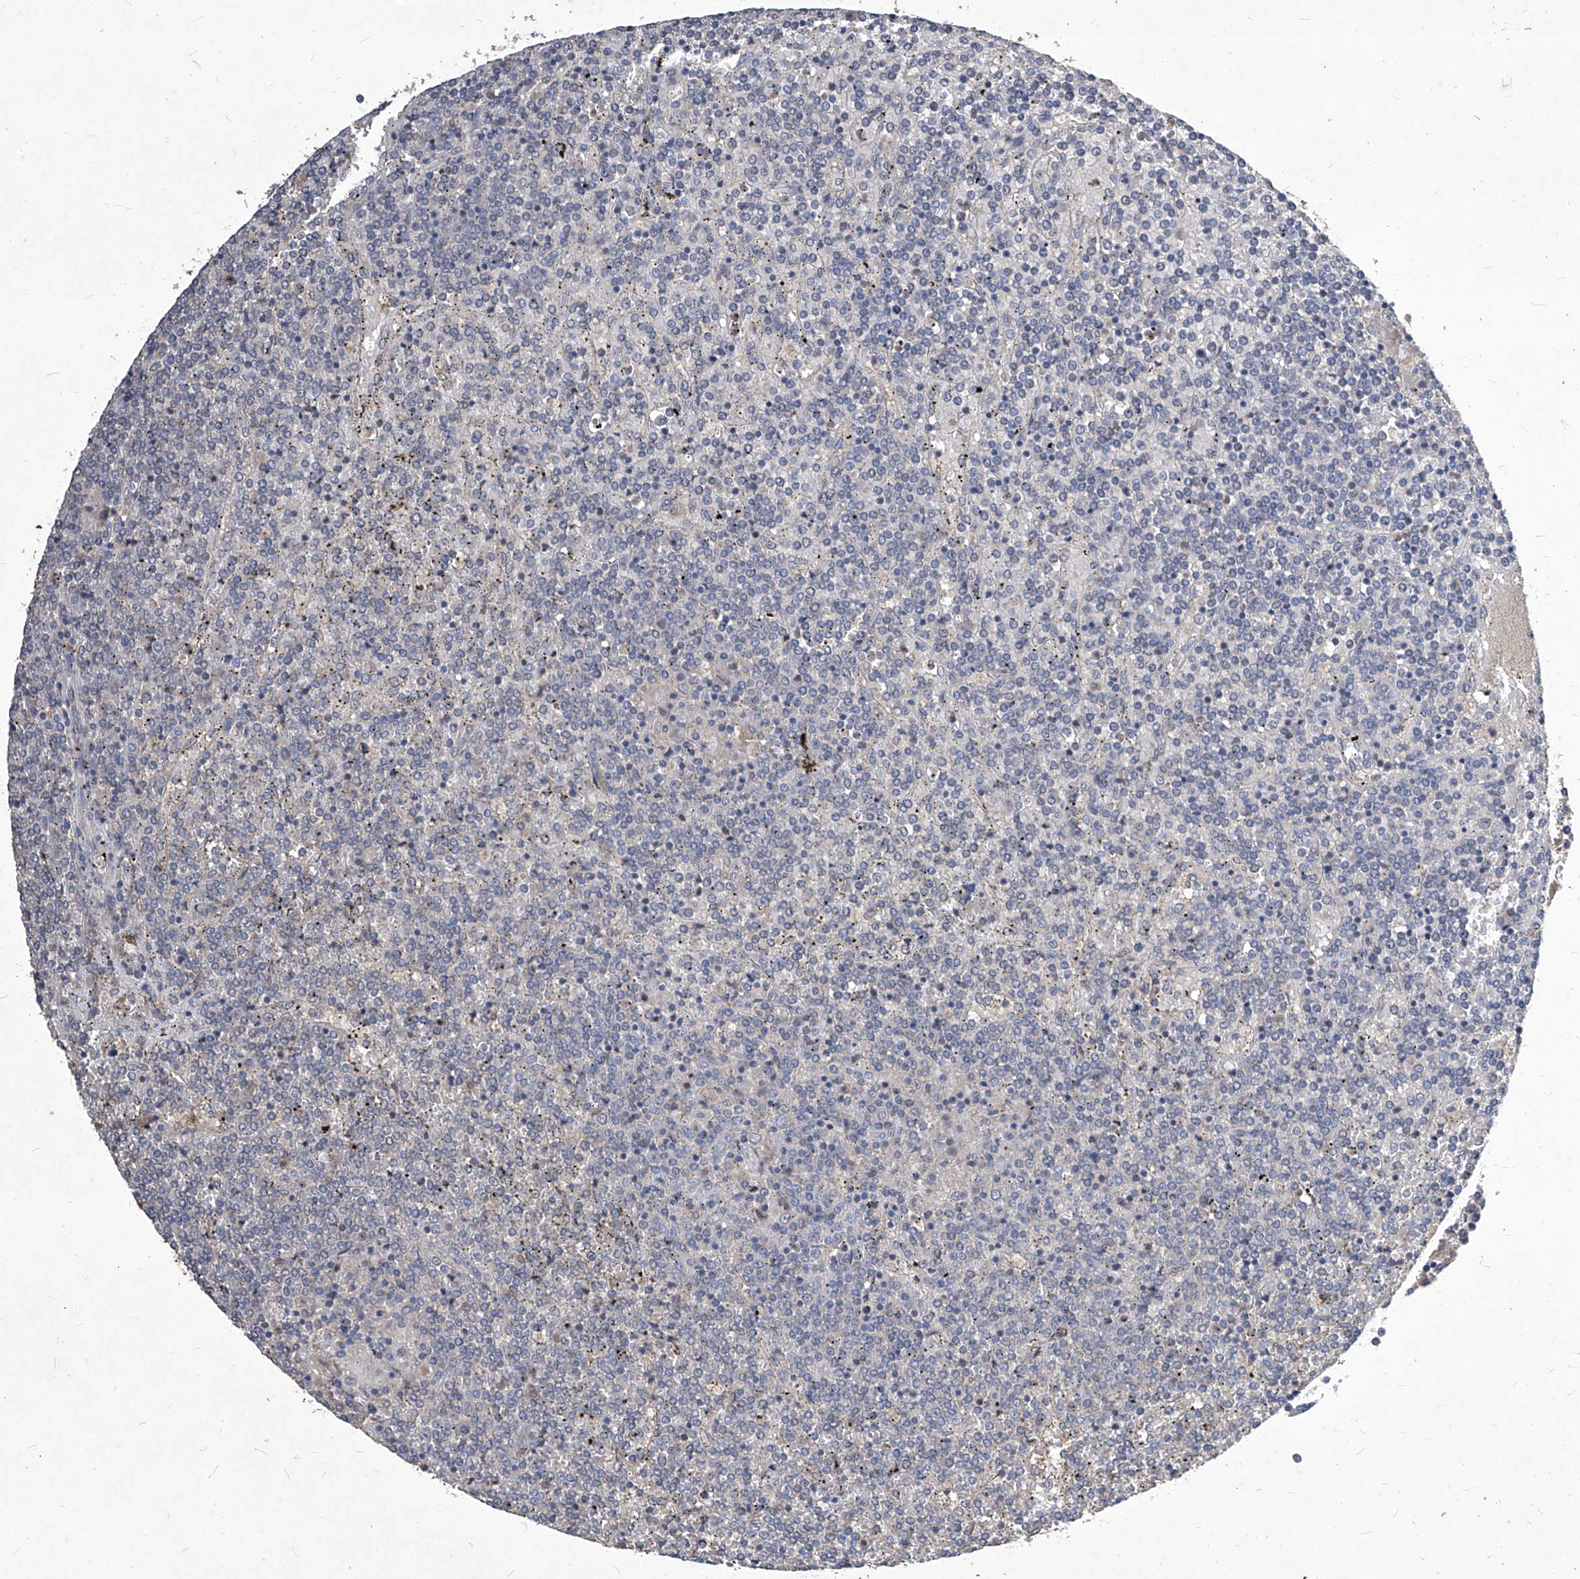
{"staining": {"intensity": "negative", "quantity": "none", "location": "none"}, "tissue": "lymphoma", "cell_type": "Tumor cells", "image_type": "cancer", "snomed": [{"axis": "morphology", "description": "Malignant lymphoma, non-Hodgkin's type, Low grade"}, {"axis": "topography", "description": "Spleen"}], "caption": "Photomicrograph shows no protein positivity in tumor cells of lymphoma tissue. The staining is performed using DAB brown chromogen with nuclei counter-stained in using hematoxylin.", "gene": "SYNGR1", "patient": {"sex": "female", "age": 19}}